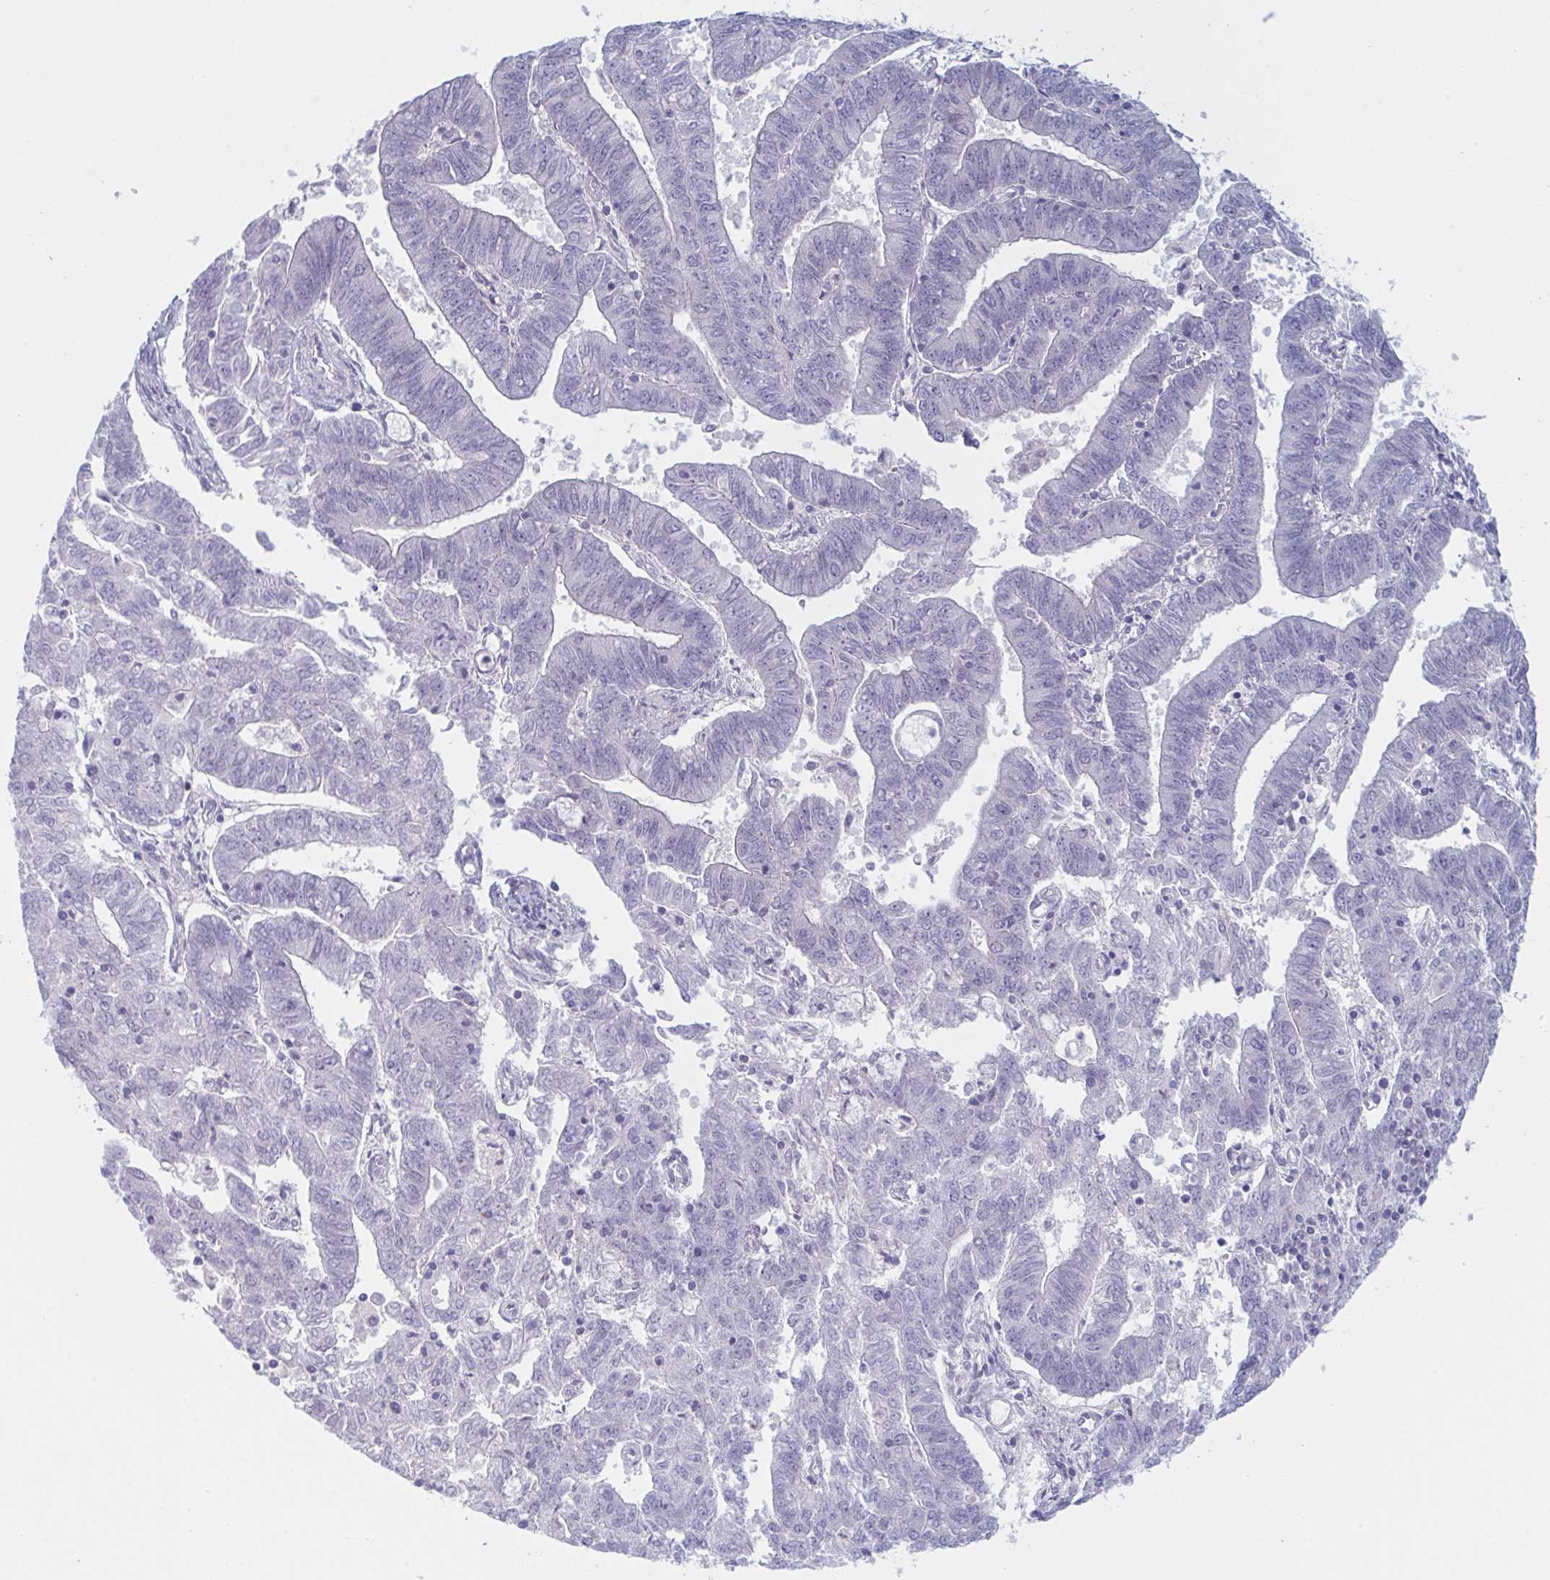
{"staining": {"intensity": "negative", "quantity": "none", "location": "none"}, "tissue": "endometrial cancer", "cell_type": "Tumor cells", "image_type": "cancer", "snomed": [{"axis": "morphology", "description": "Adenocarcinoma, NOS"}, {"axis": "topography", "description": "Endometrium"}], "caption": "Immunohistochemistry of human adenocarcinoma (endometrial) demonstrates no expression in tumor cells. (DAB immunohistochemistry (IHC) visualized using brightfield microscopy, high magnification).", "gene": "NAA30", "patient": {"sex": "female", "age": 82}}